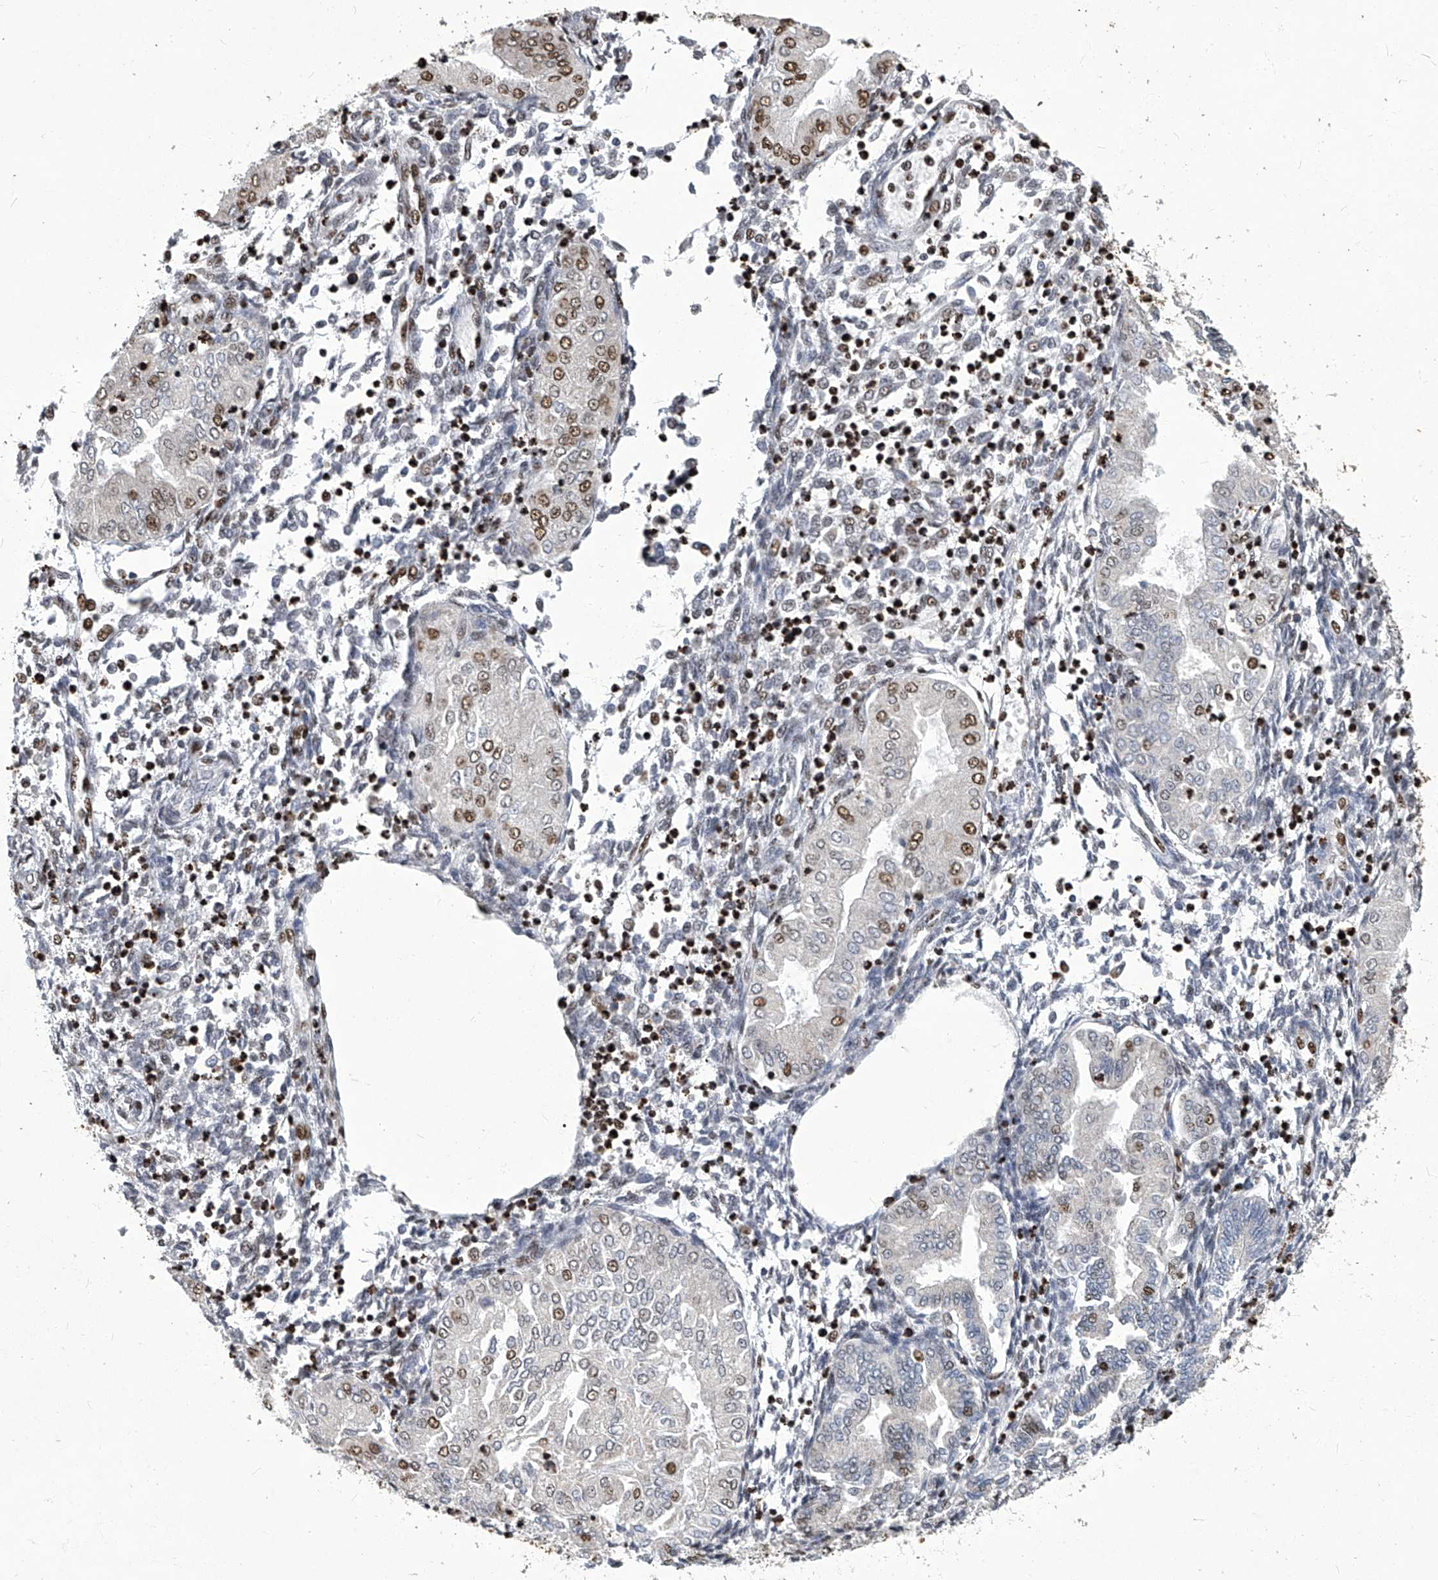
{"staining": {"intensity": "moderate", "quantity": "<25%", "location": "nuclear"}, "tissue": "endometrium", "cell_type": "Cells in endometrial stroma", "image_type": "normal", "snomed": [{"axis": "morphology", "description": "Normal tissue, NOS"}, {"axis": "topography", "description": "Endometrium"}], "caption": "An image showing moderate nuclear expression in approximately <25% of cells in endometrial stroma in unremarkable endometrium, as visualized by brown immunohistochemical staining.", "gene": "HBP1", "patient": {"sex": "female", "age": 53}}